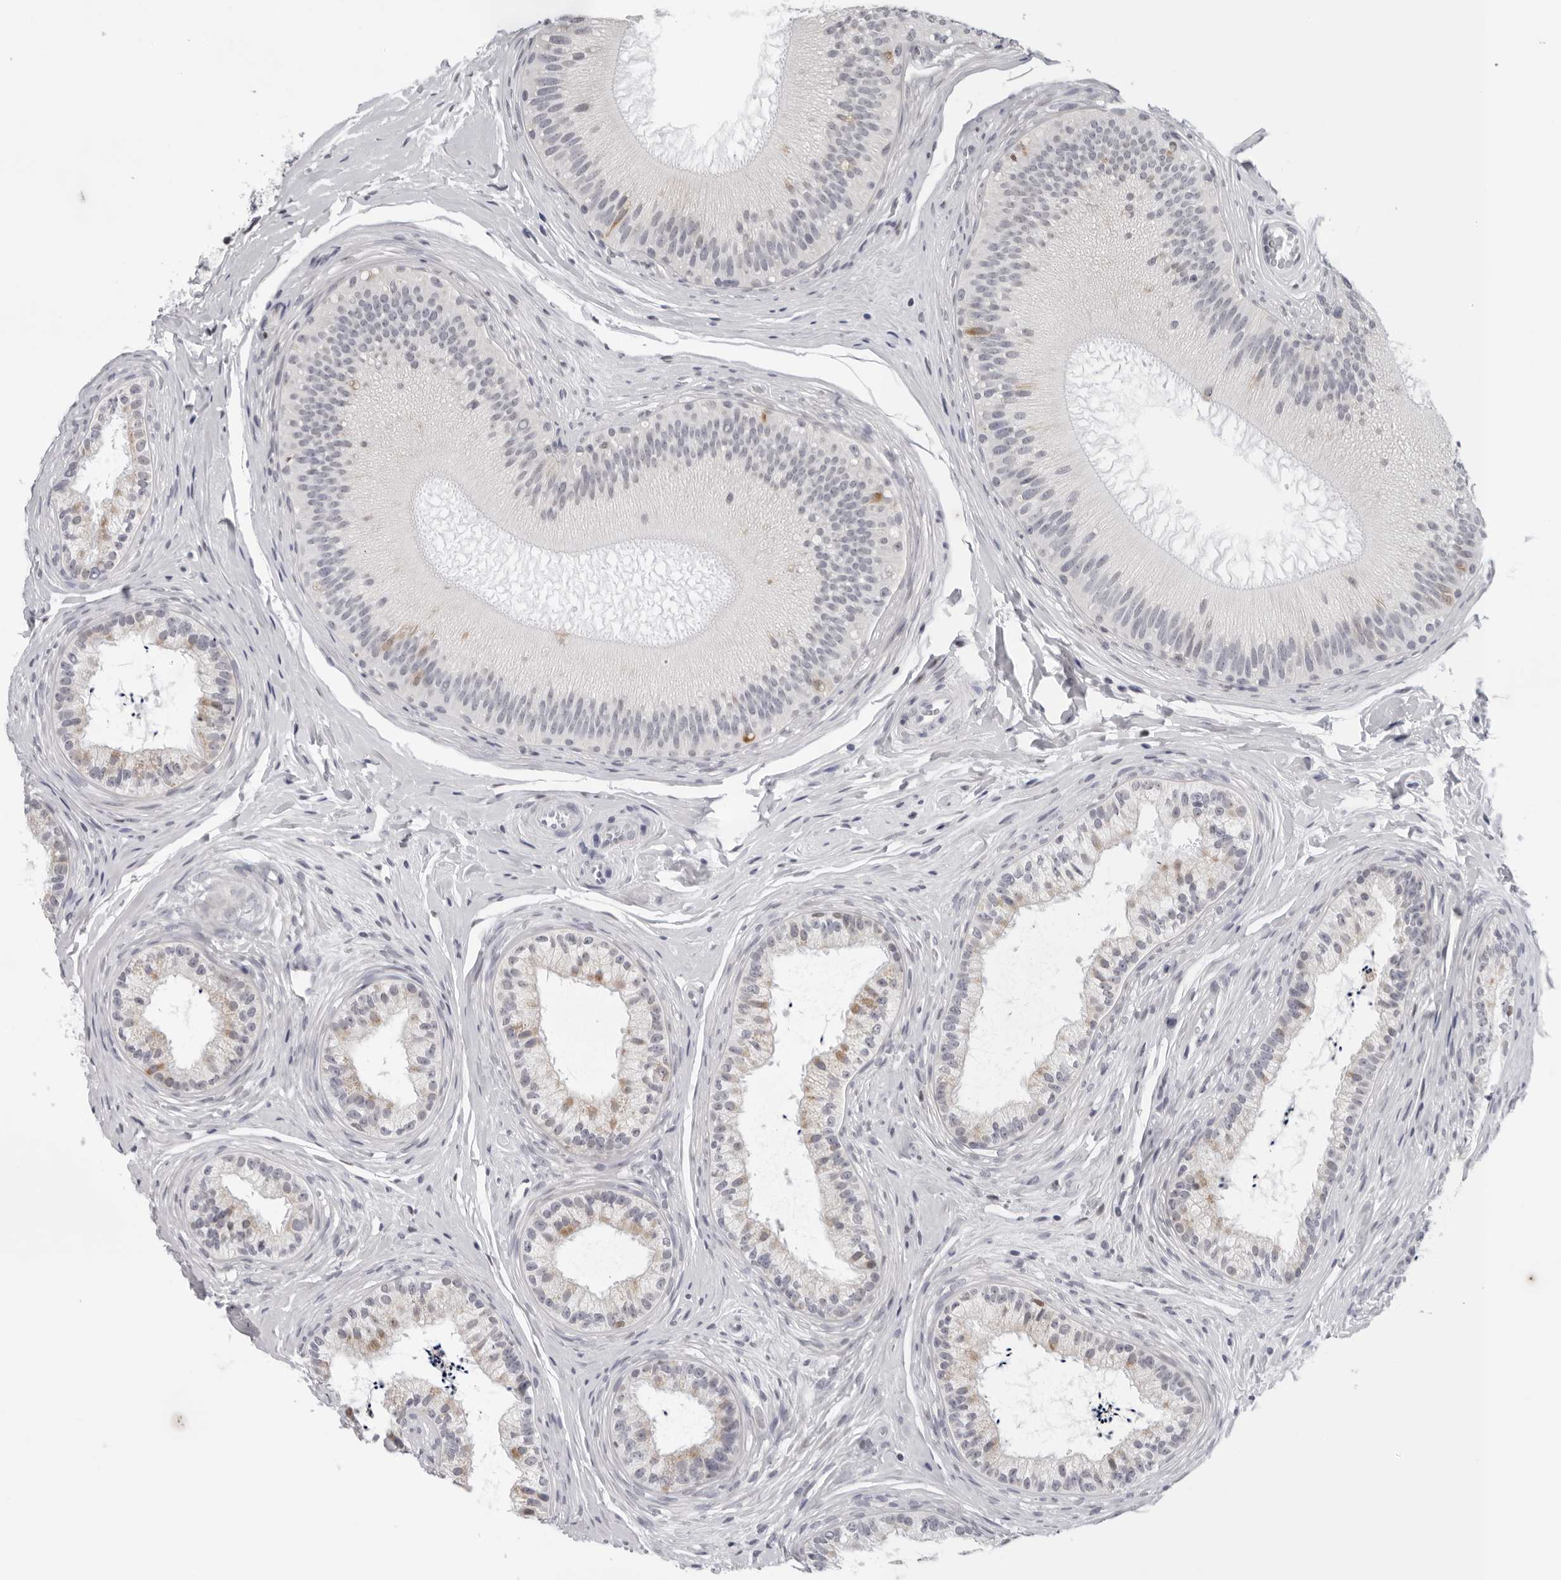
{"staining": {"intensity": "moderate", "quantity": "<25%", "location": "cytoplasmic/membranous"}, "tissue": "epididymis", "cell_type": "Glandular cells", "image_type": "normal", "snomed": [{"axis": "morphology", "description": "Normal tissue, NOS"}, {"axis": "topography", "description": "Epididymis"}], "caption": "Immunohistochemistry of unremarkable epididymis reveals low levels of moderate cytoplasmic/membranous expression in approximately <25% of glandular cells.", "gene": "CPT2", "patient": {"sex": "male", "age": 45}}